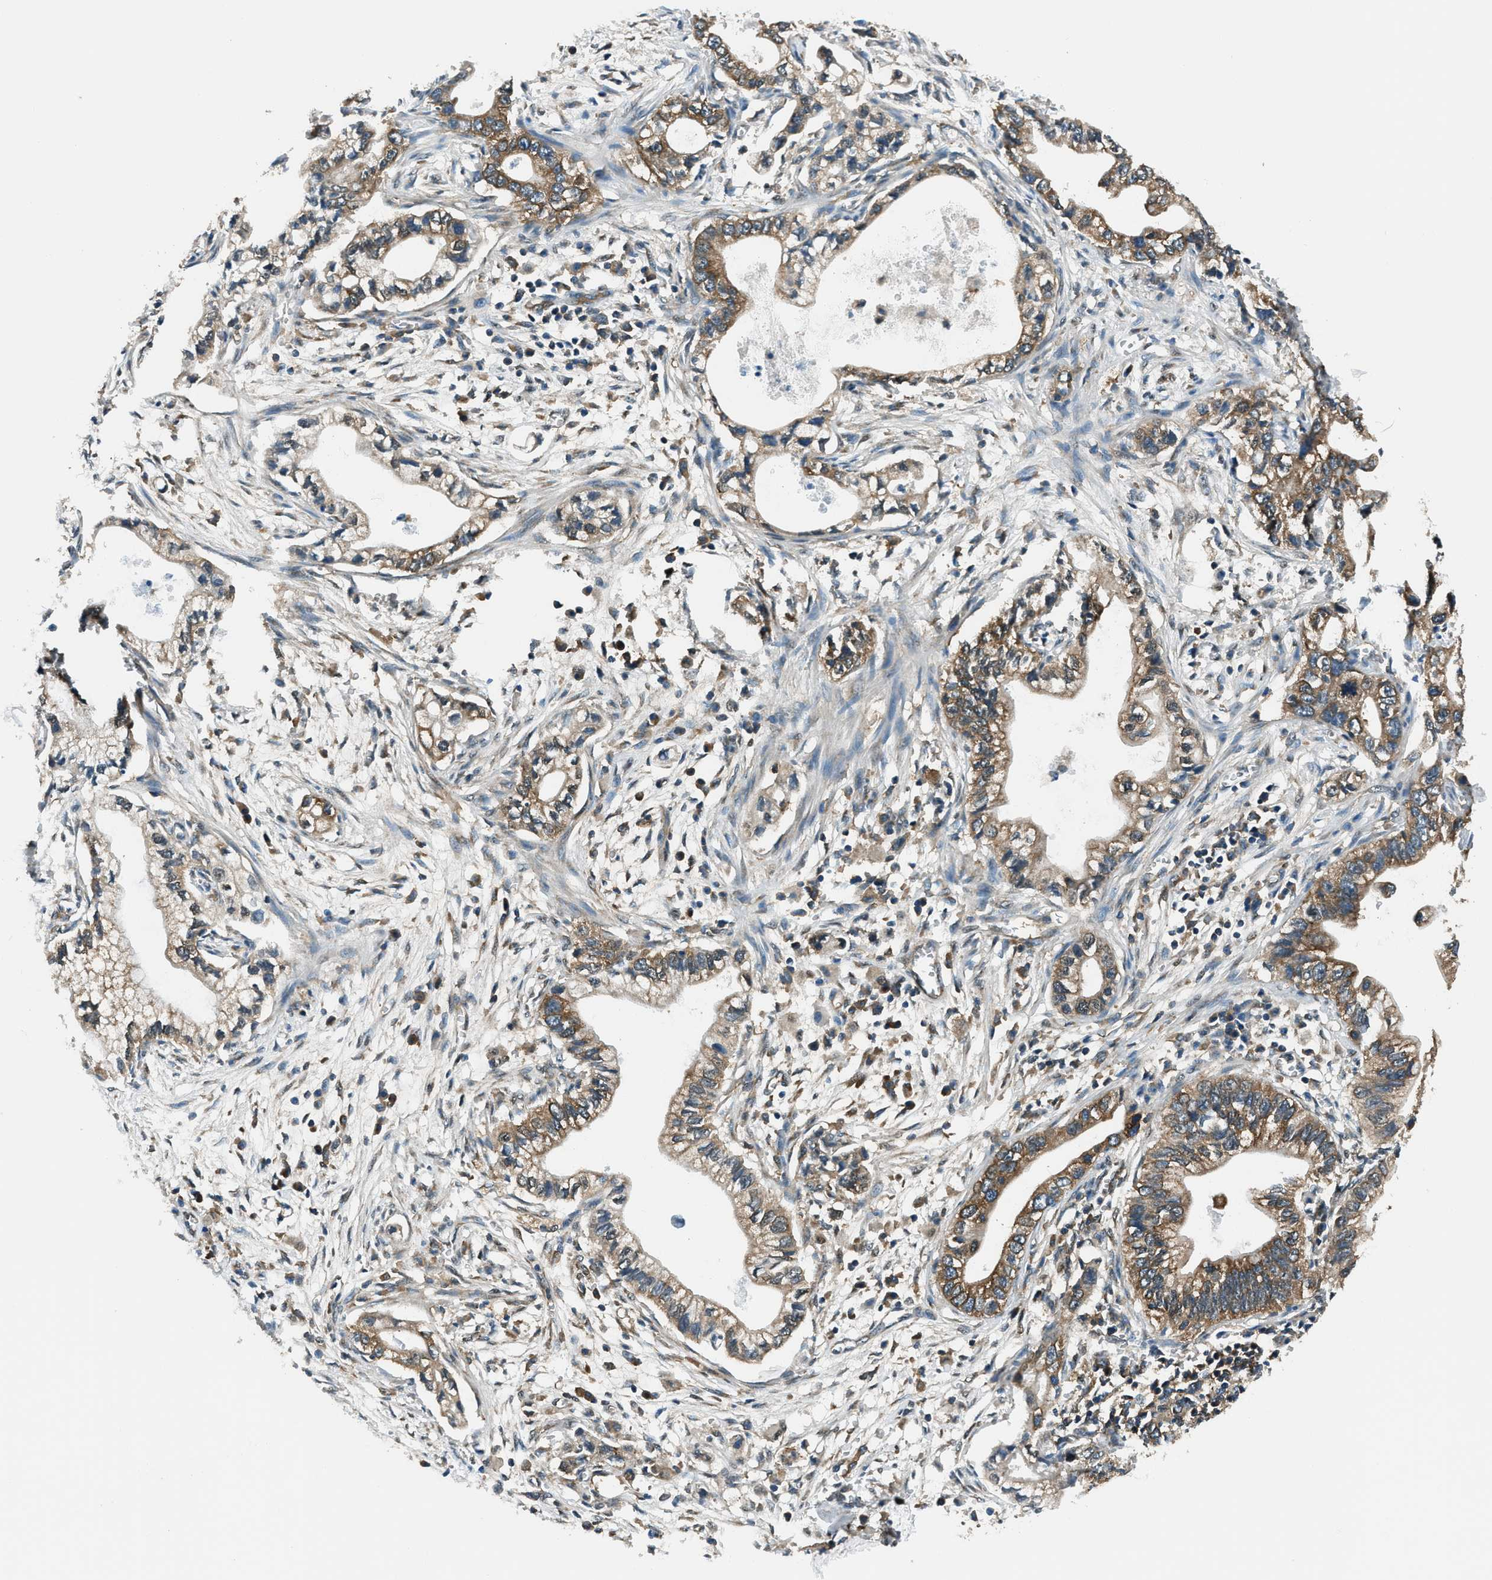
{"staining": {"intensity": "moderate", "quantity": ">75%", "location": "cytoplasmic/membranous"}, "tissue": "pancreatic cancer", "cell_type": "Tumor cells", "image_type": "cancer", "snomed": [{"axis": "morphology", "description": "Adenocarcinoma, NOS"}, {"axis": "topography", "description": "Pancreas"}], "caption": "Human pancreatic adenocarcinoma stained for a protein (brown) reveals moderate cytoplasmic/membranous positive staining in approximately >75% of tumor cells.", "gene": "ARFGAP2", "patient": {"sex": "male", "age": 56}}